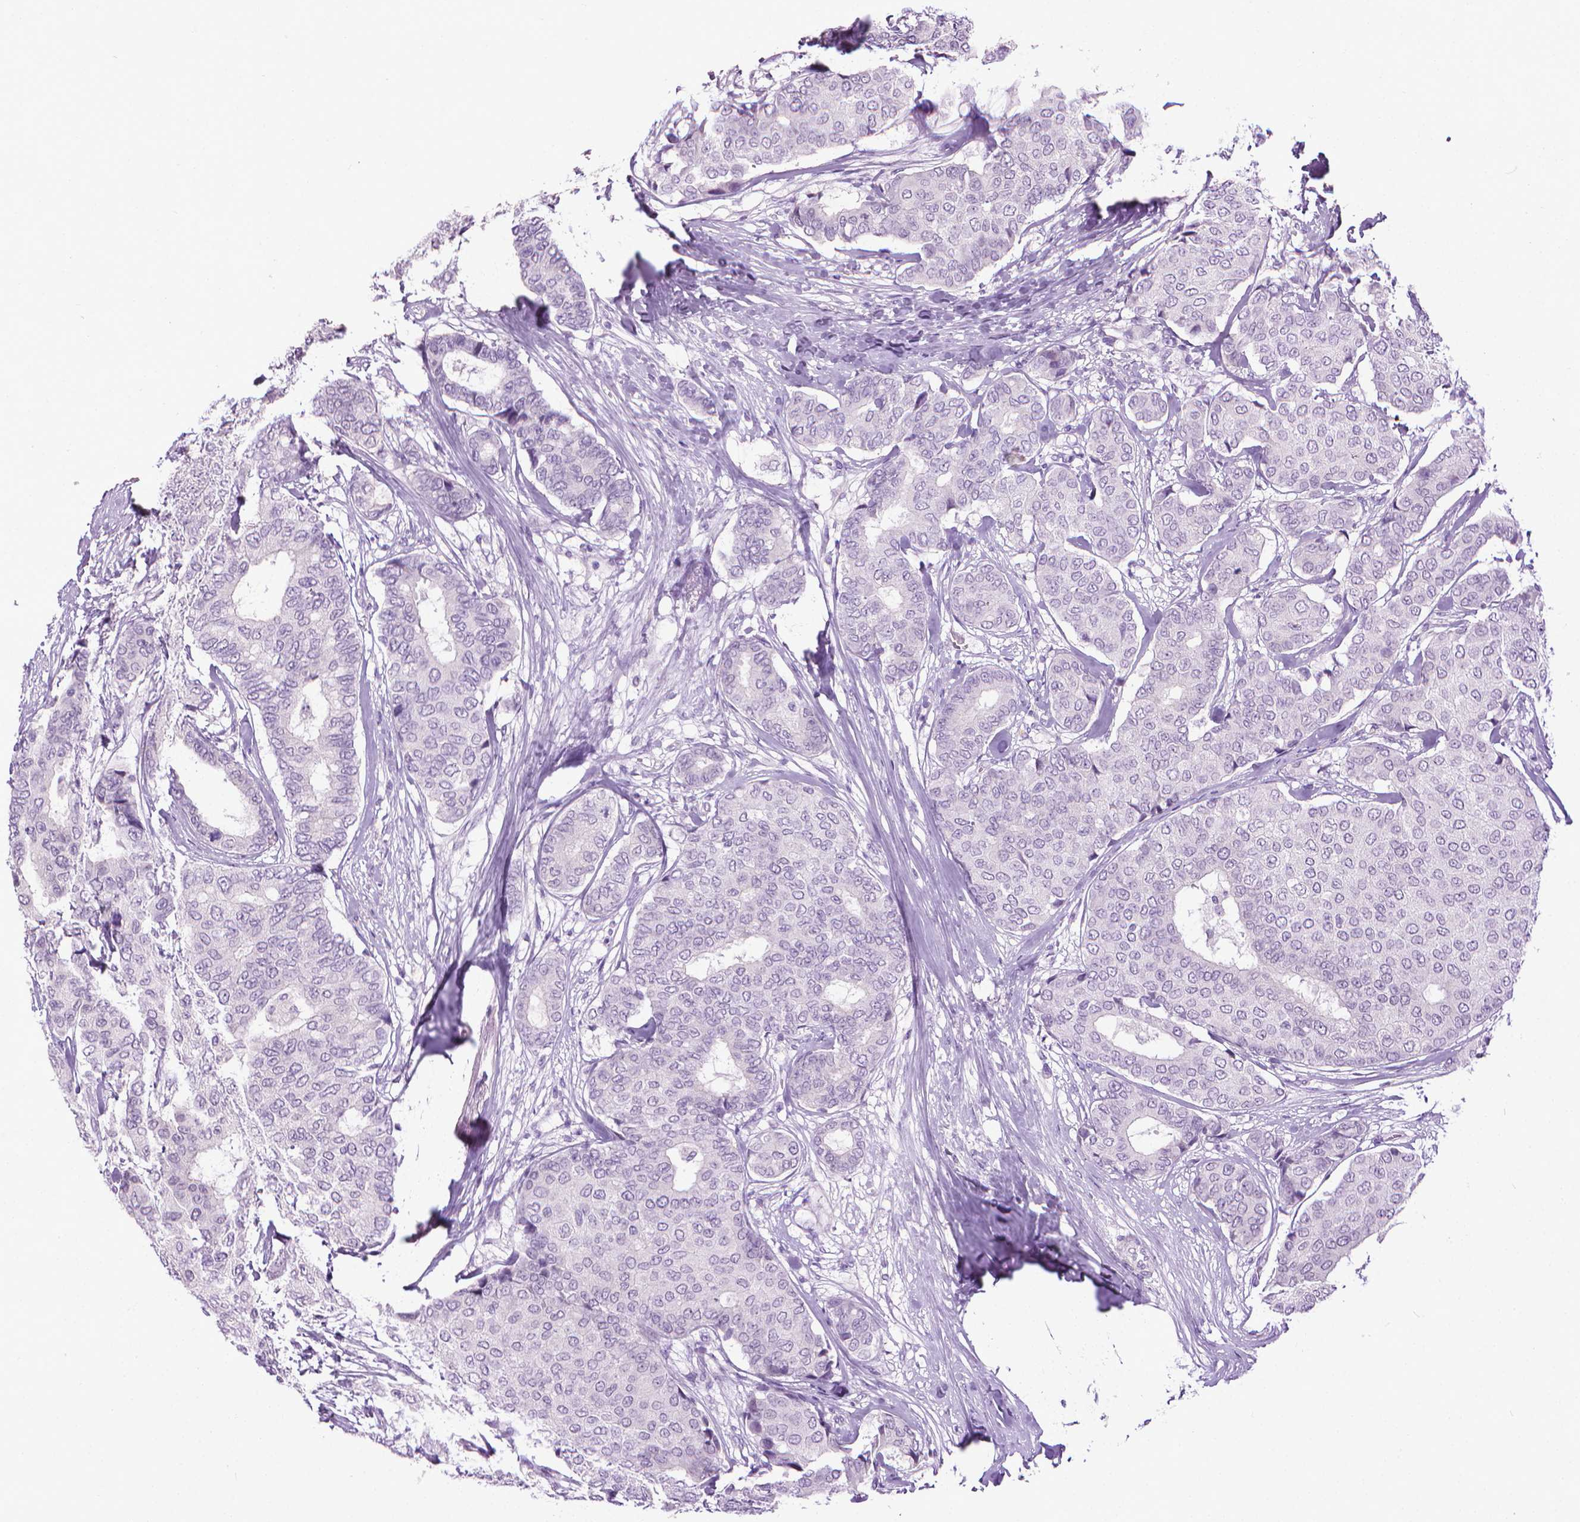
{"staining": {"intensity": "negative", "quantity": "none", "location": "none"}, "tissue": "breast cancer", "cell_type": "Tumor cells", "image_type": "cancer", "snomed": [{"axis": "morphology", "description": "Duct carcinoma"}, {"axis": "topography", "description": "Breast"}], "caption": "This is an IHC micrograph of human intraductal carcinoma (breast). There is no positivity in tumor cells.", "gene": "DNAI7", "patient": {"sex": "female", "age": 75}}